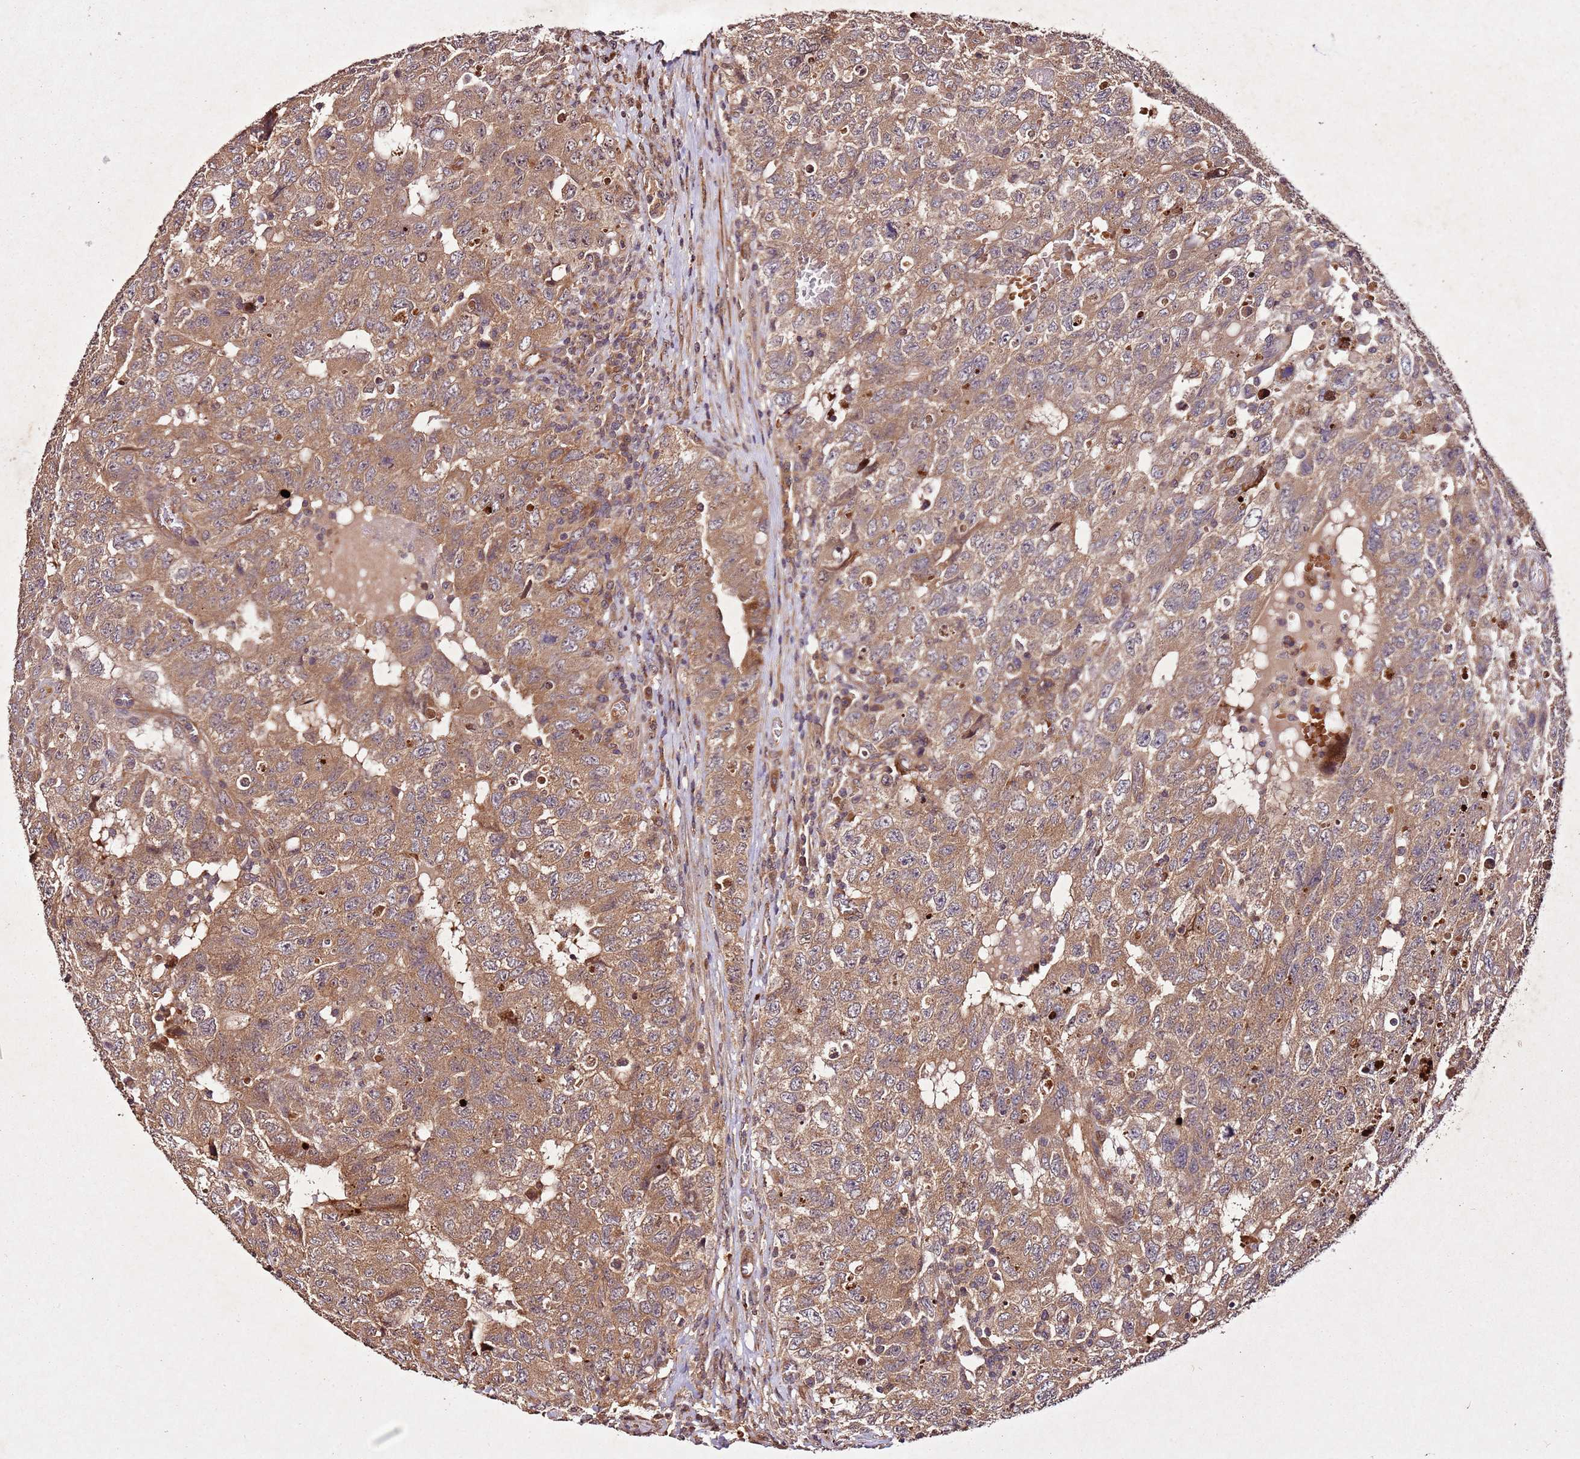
{"staining": {"intensity": "moderate", "quantity": ">75%", "location": "cytoplasmic/membranous"}, "tissue": "testis cancer", "cell_type": "Tumor cells", "image_type": "cancer", "snomed": [{"axis": "morphology", "description": "Carcinoma, Embryonal, NOS"}, {"axis": "topography", "description": "Testis"}], "caption": "DAB (3,3'-diaminobenzidine) immunohistochemical staining of human testis cancer displays moderate cytoplasmic/membranous protein expression in approximately >75% of tumor cells.", "gene": "PTMA", "patient": {"sex": "male", "age": 34}}